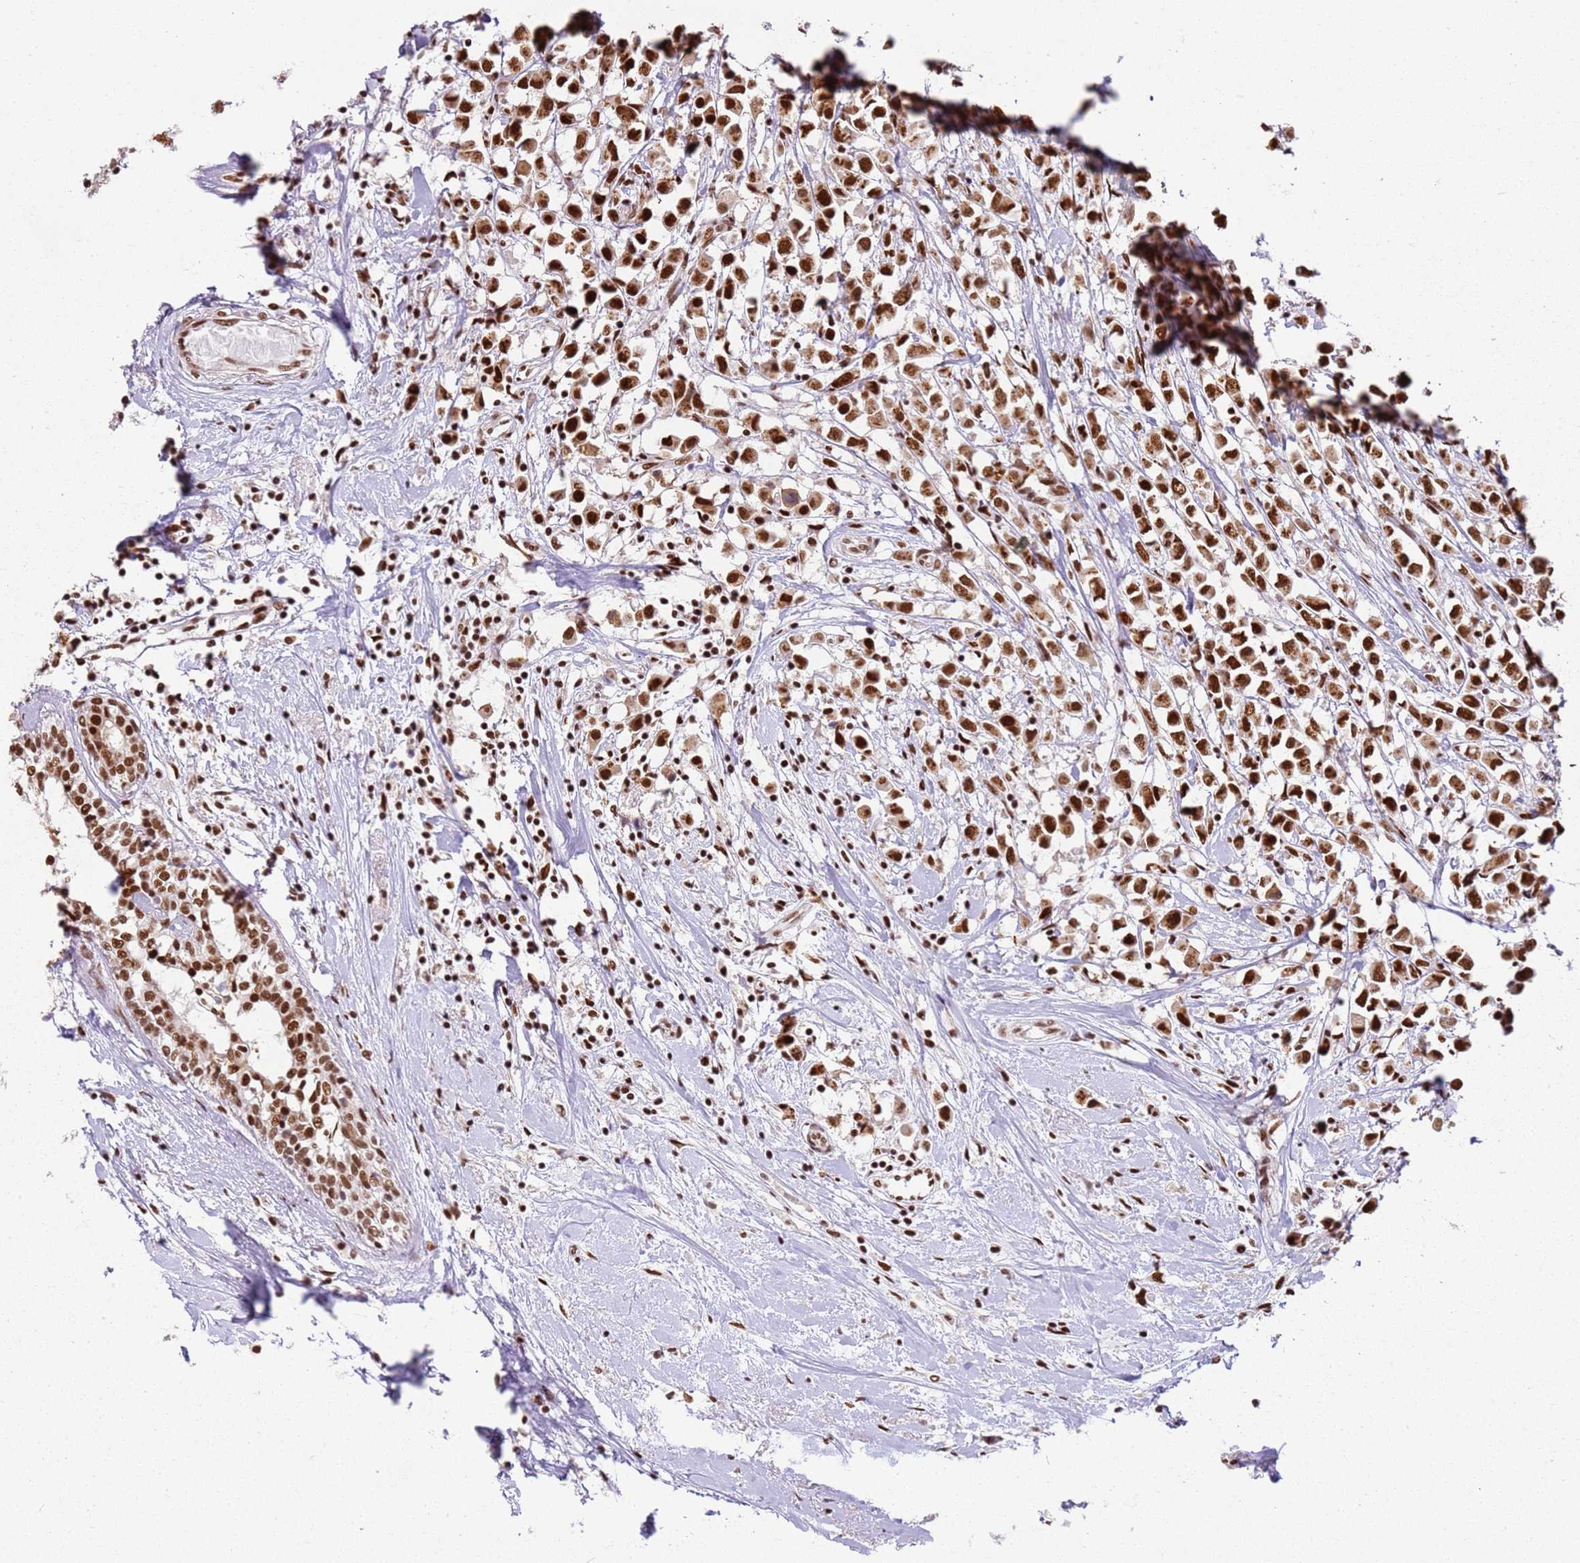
{"staining": {"intensity": "strong", "quantity": ">75%", "location": "nuclear"}, "tissue": "breast cancer", "cell_type": "Tumor cells", "image_type": "cancer", "snomed": [{"axis": "morphology", "description": "Duct carcinoma"}, {"axis": "topography", "description": "Breast"}], "caption": "About >75% of tumor cells in human breast intraductal carcinoma display strong nuclear protein staining as visualized by brown immunohistochemical staining.", "gene": "TENT4A", "patient": {"sex": "female", "age": 61}}